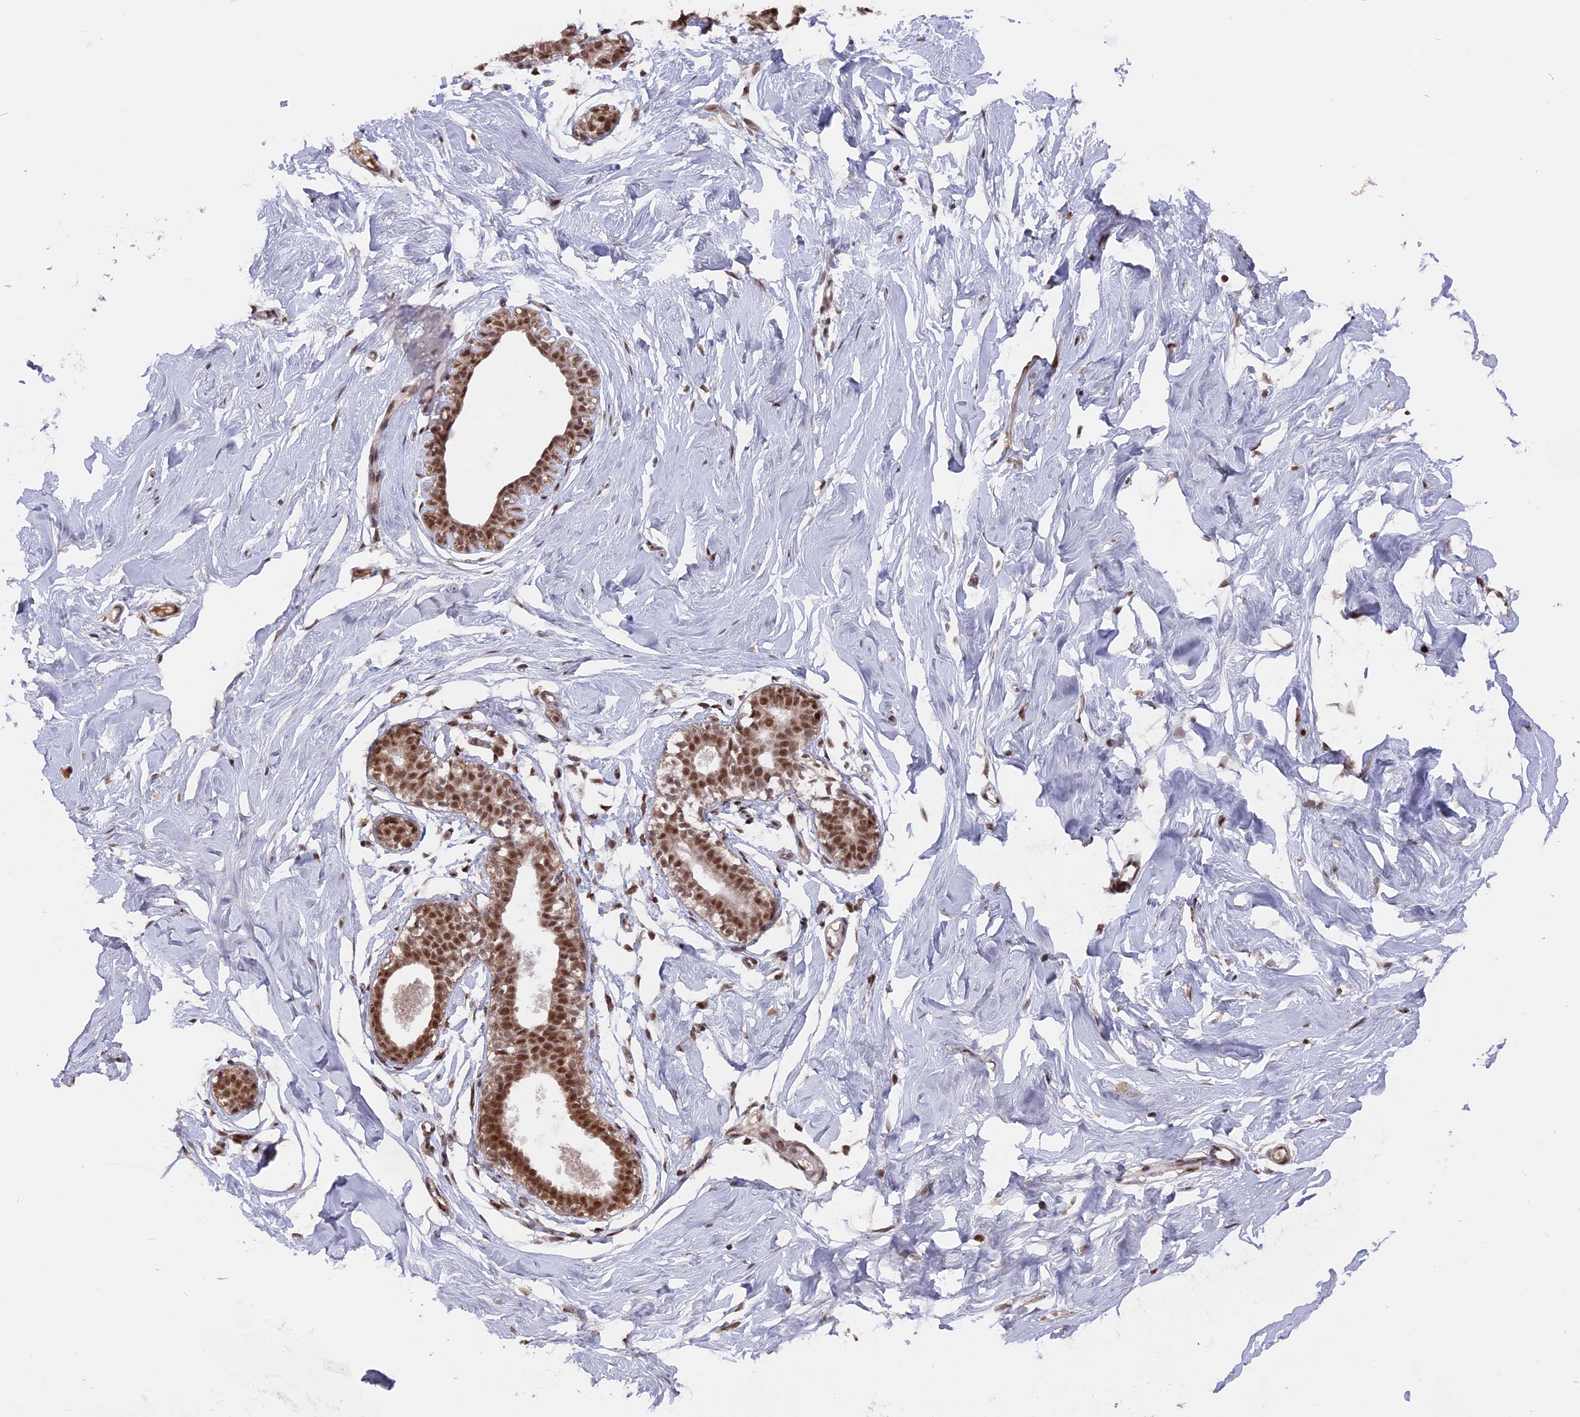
{"staining": {"intensity": "strong", "quantity": ">75%", "location": "nuclear"}, "tissue": "breast", "cell_type": "Adipocytes", "image_type": "normal", "snomed": [{"axis": "morphology", "description": "Normal tissue, NOS"}, {"axis": "morphology", "description": "Adenoma, NOS"}, {"axis": "topography", "description": "Breast"}], "caption": "Immunohistochemistry of unremarkable human breast demonstrates high levels of strong nuclear expression in approximately >75% of adipocytes. (Stains: DAB in brown, nuclei in blue, Microscopy: brightfield microscopy at high magnification).", "gene": "SF3A2", "patient": {"sex": "female", "age": 23}}